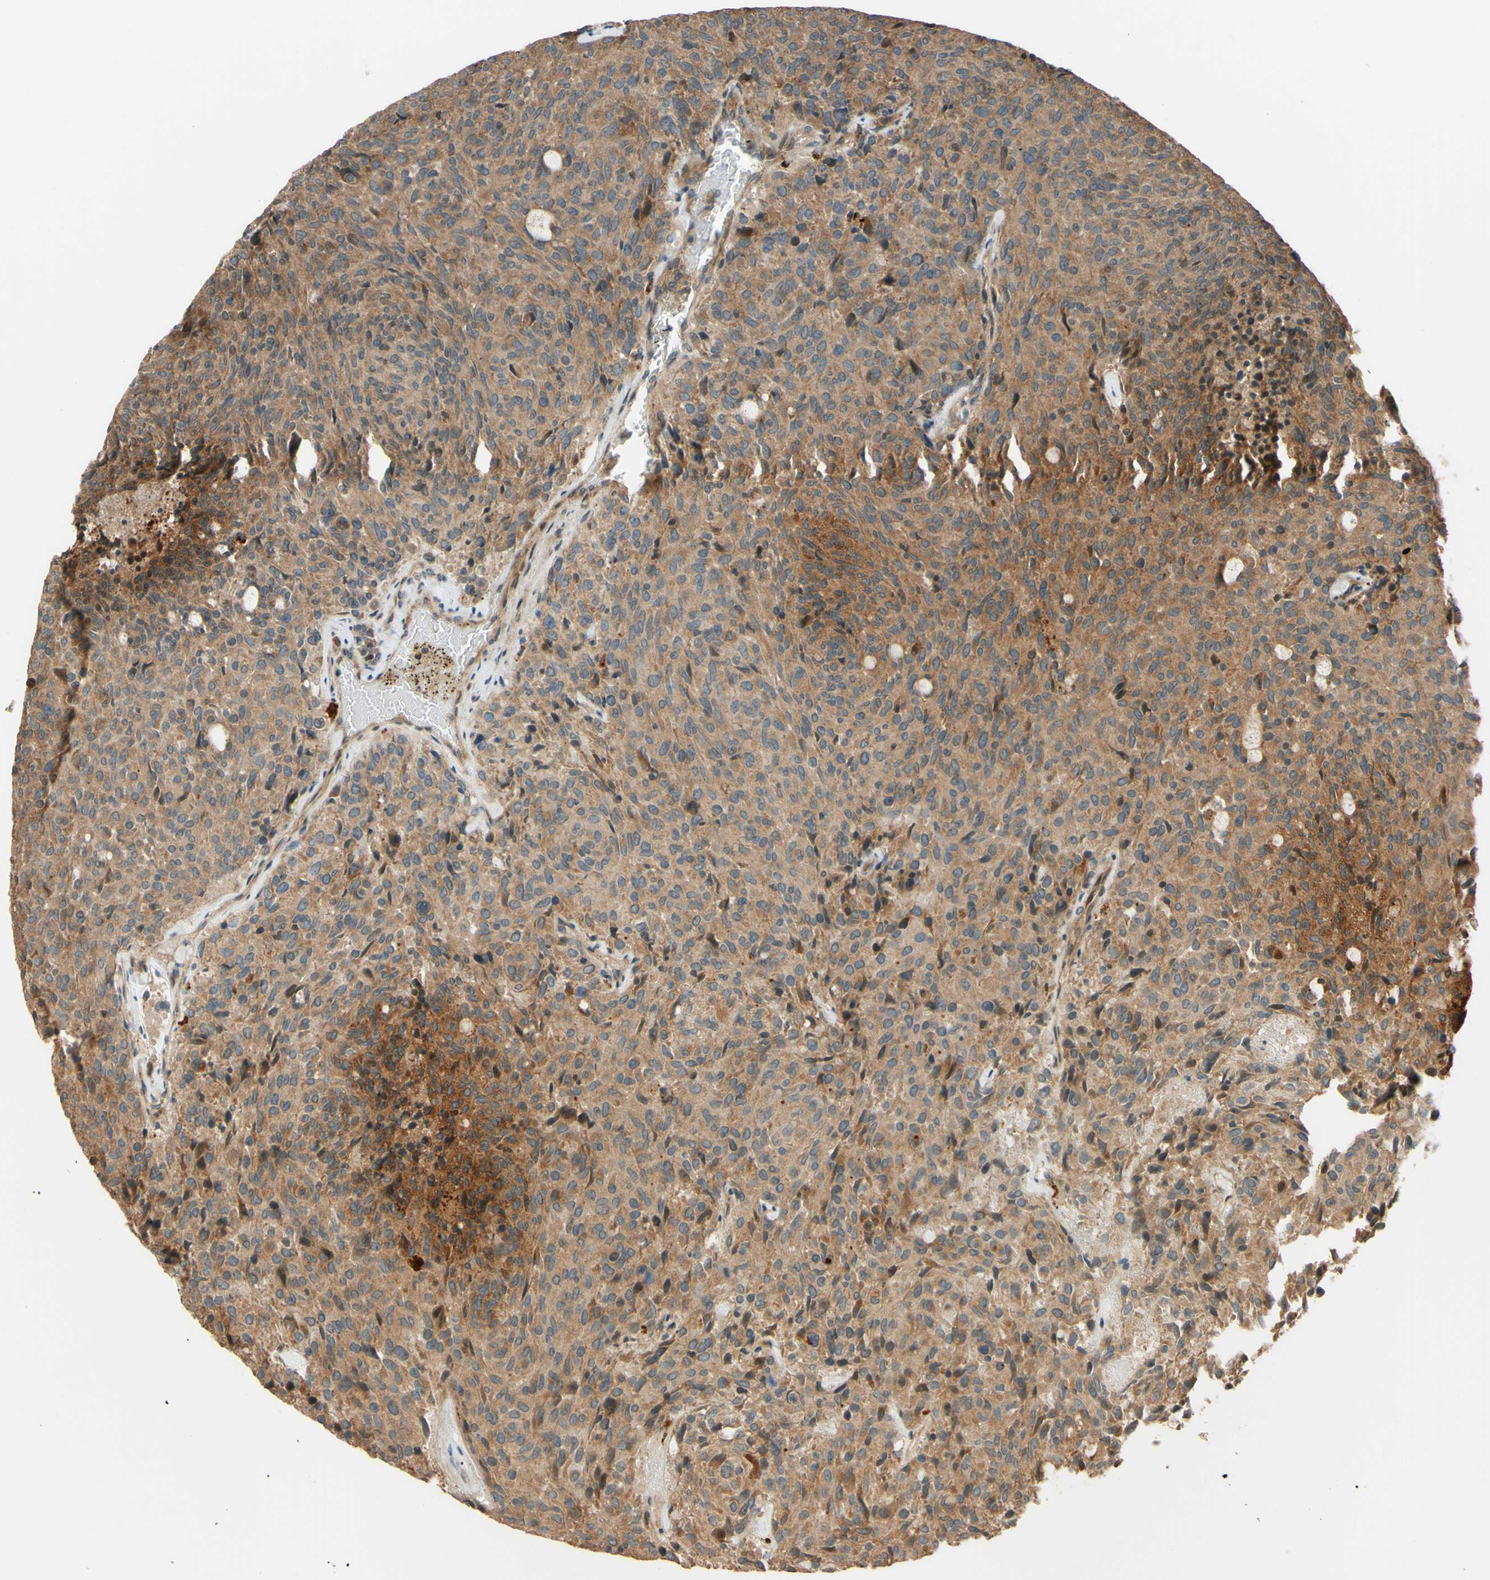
{"staining": {"intensity": "weak", "quantity": ">75%", "location": "cytoplasmic/membranous"}, "tissue": "carcinoid", "cell_type": "Tumor cells", "image_type": "cancer", "snomed": [{"axis": "morphology", "description": "Carcinoid, malignant, NOS"}, {"axis": "topography", "description": "Pancreas"}], "caption": "The immunohistochemical stain labels weak cytoplasmic/membranous expression in tumor cells of carcinoid tissue. (DAB IHC with brightfield microscopy, high magnification).", "gene": "RNF19A", "patient": {"sex": "female", "age": 54}}